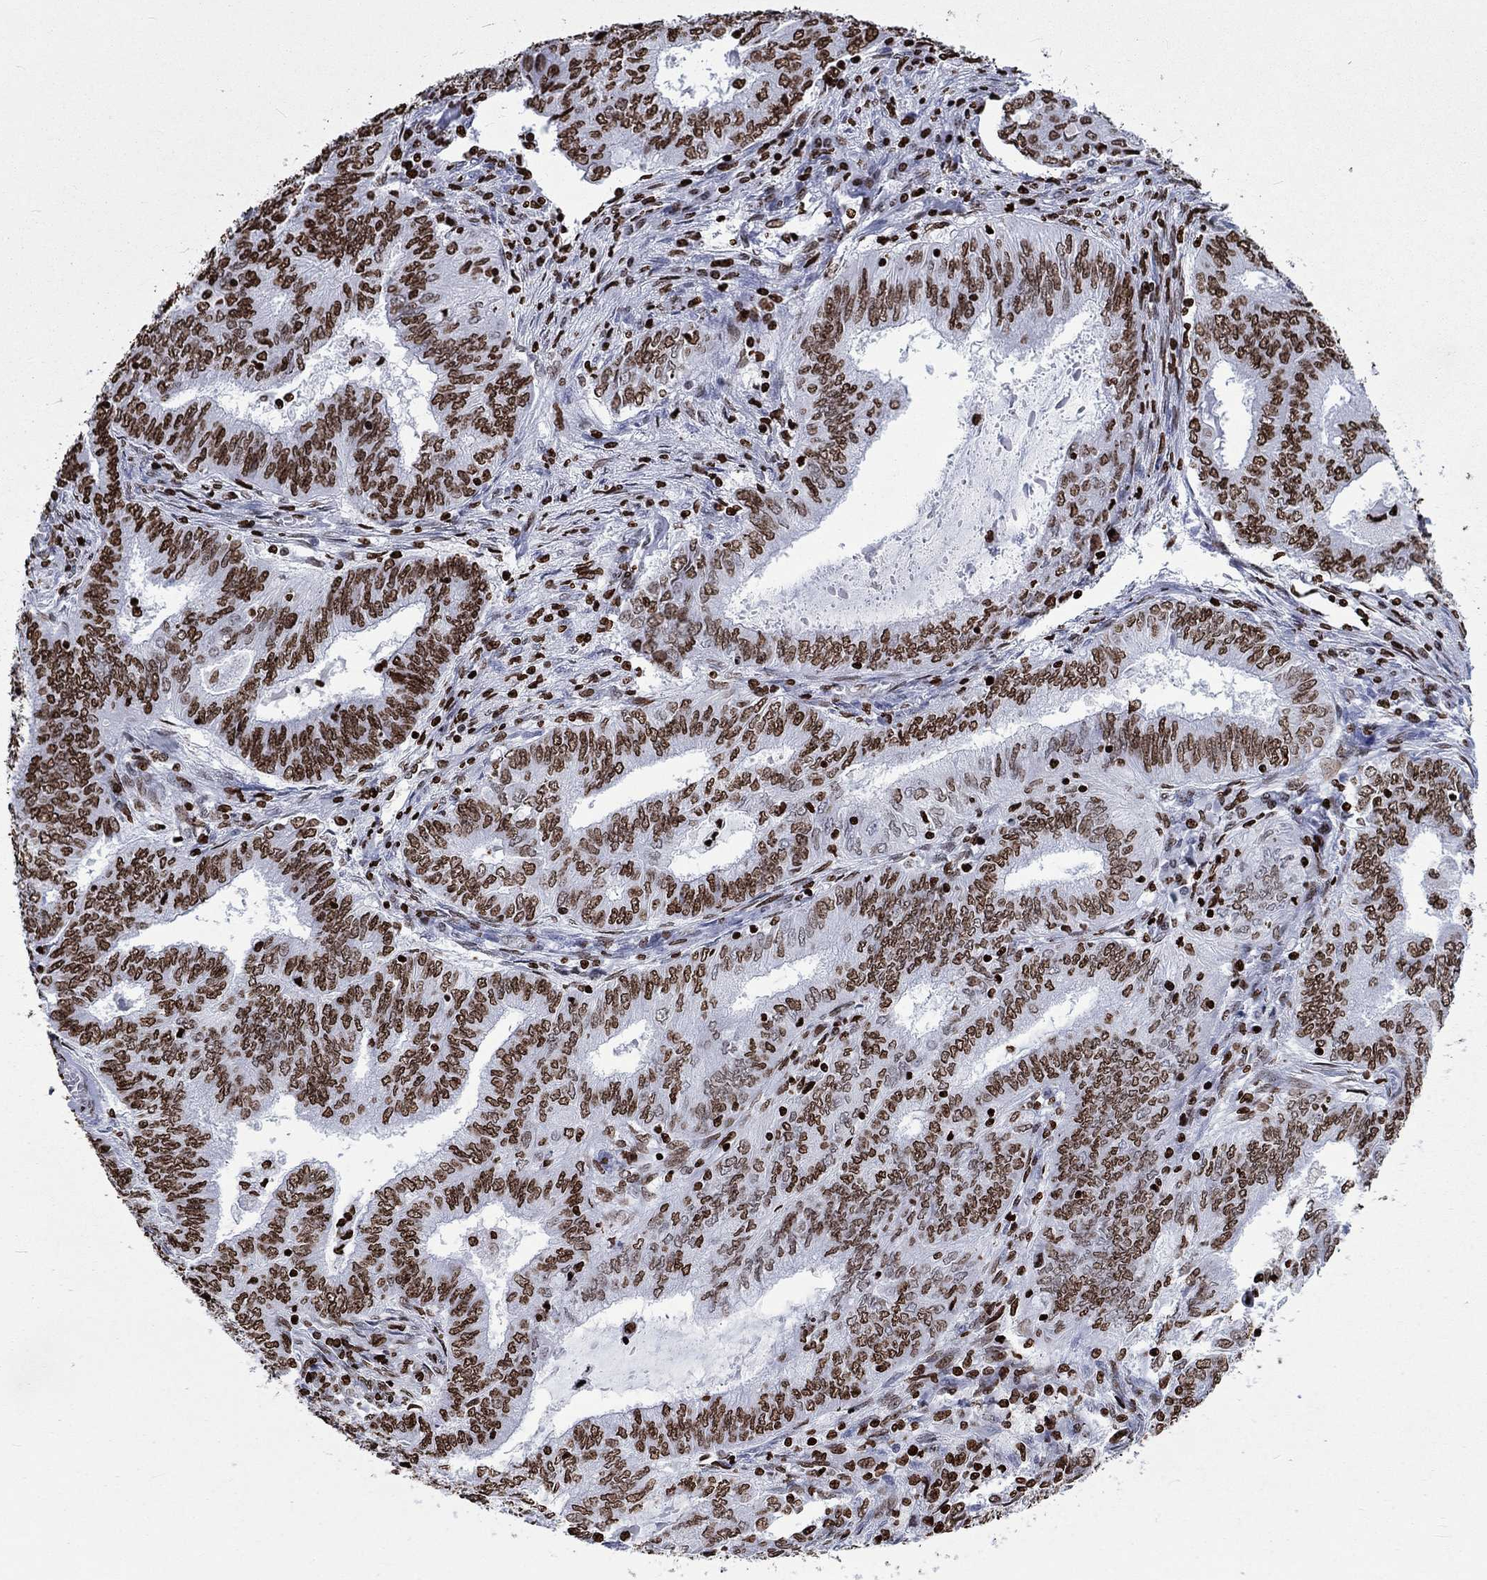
{"staining": {"intensity": "strong", "quantity": "25%-75%", "location": "nuclear"}, "tissue": "endometrial cancer", "cell_type": "Tumor cells", "image_type": "cancer", "snomed": [{"axis": "morphology", "description": "Adenocarcinoma, NOS"}, {"axis": "topography", "description": "Endometrium"}], "caption": "Immunohistochemistry micrograph of neoplastic tissue: endometrial cancer stained using immunohistochemistry shows high levels of strong protein expression localized specifically in the nuclear of tumor cells, appearing as a nuclear brown color.", "gene": "H1-5", "patient": {"sex": "female", "age": 62}}